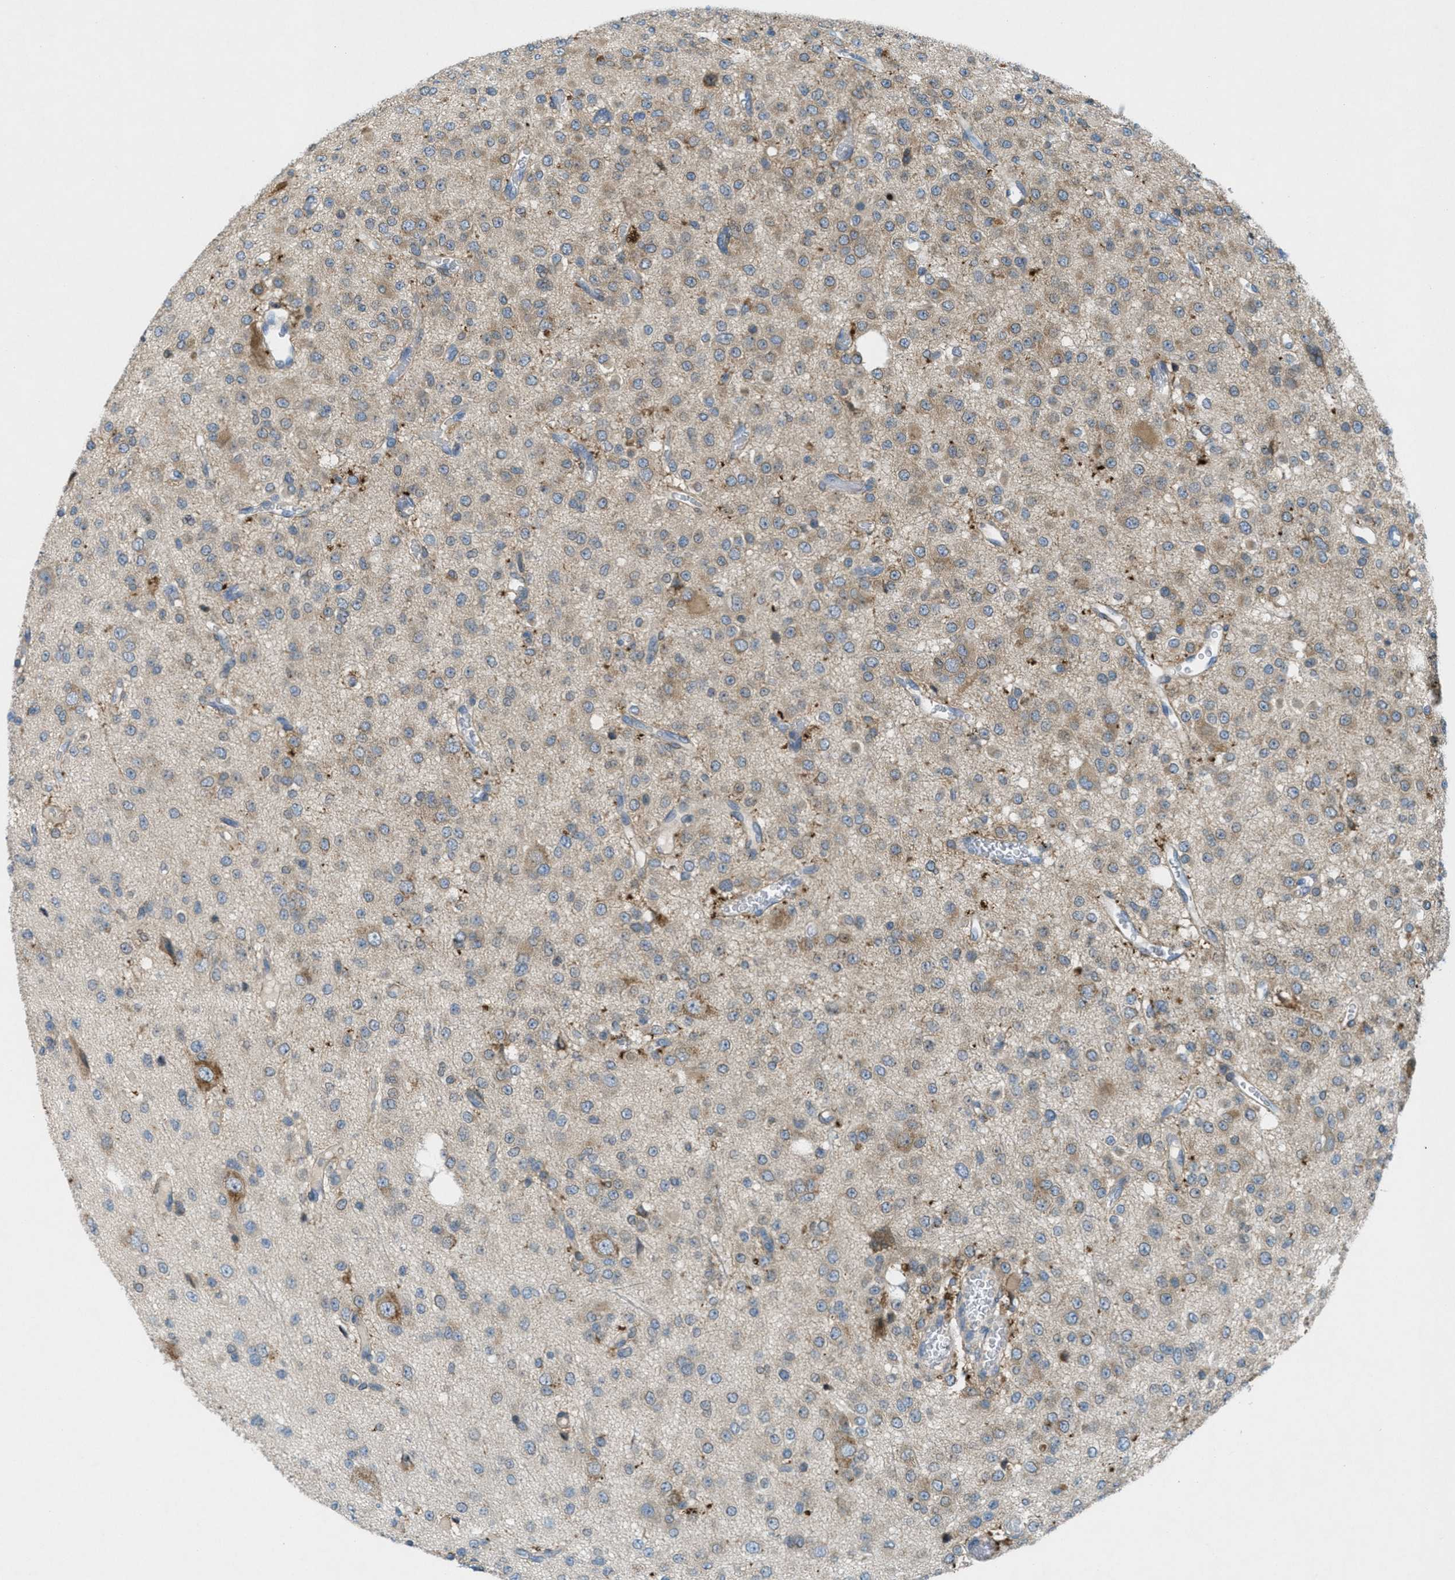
{"staining": {"intensity": "weak", "quantity": "<25%", "location": "cytoplasmic/membranous"}, "tissue": "glioma", "cell_type": "Tumor cells", "image_type": "cancer", "snomed": [{"axis": "morphology", "description": "Glioma, malignant, Low grade"}, {"axis": "topography", "description": "Brain"}], "caption": "Immunohistochemistry (IHC) histopathology image of neoplastic tissue: human malignant glioma (low-grade) stained with DAB (3,3'-diaminobenzidine) exhibits no significant protein positivity in tumor cells. (DAB immunohistochemistry, high magnification).", "gene": "SIGMAR1", "patient": {"sex": "male", "age": 38}}